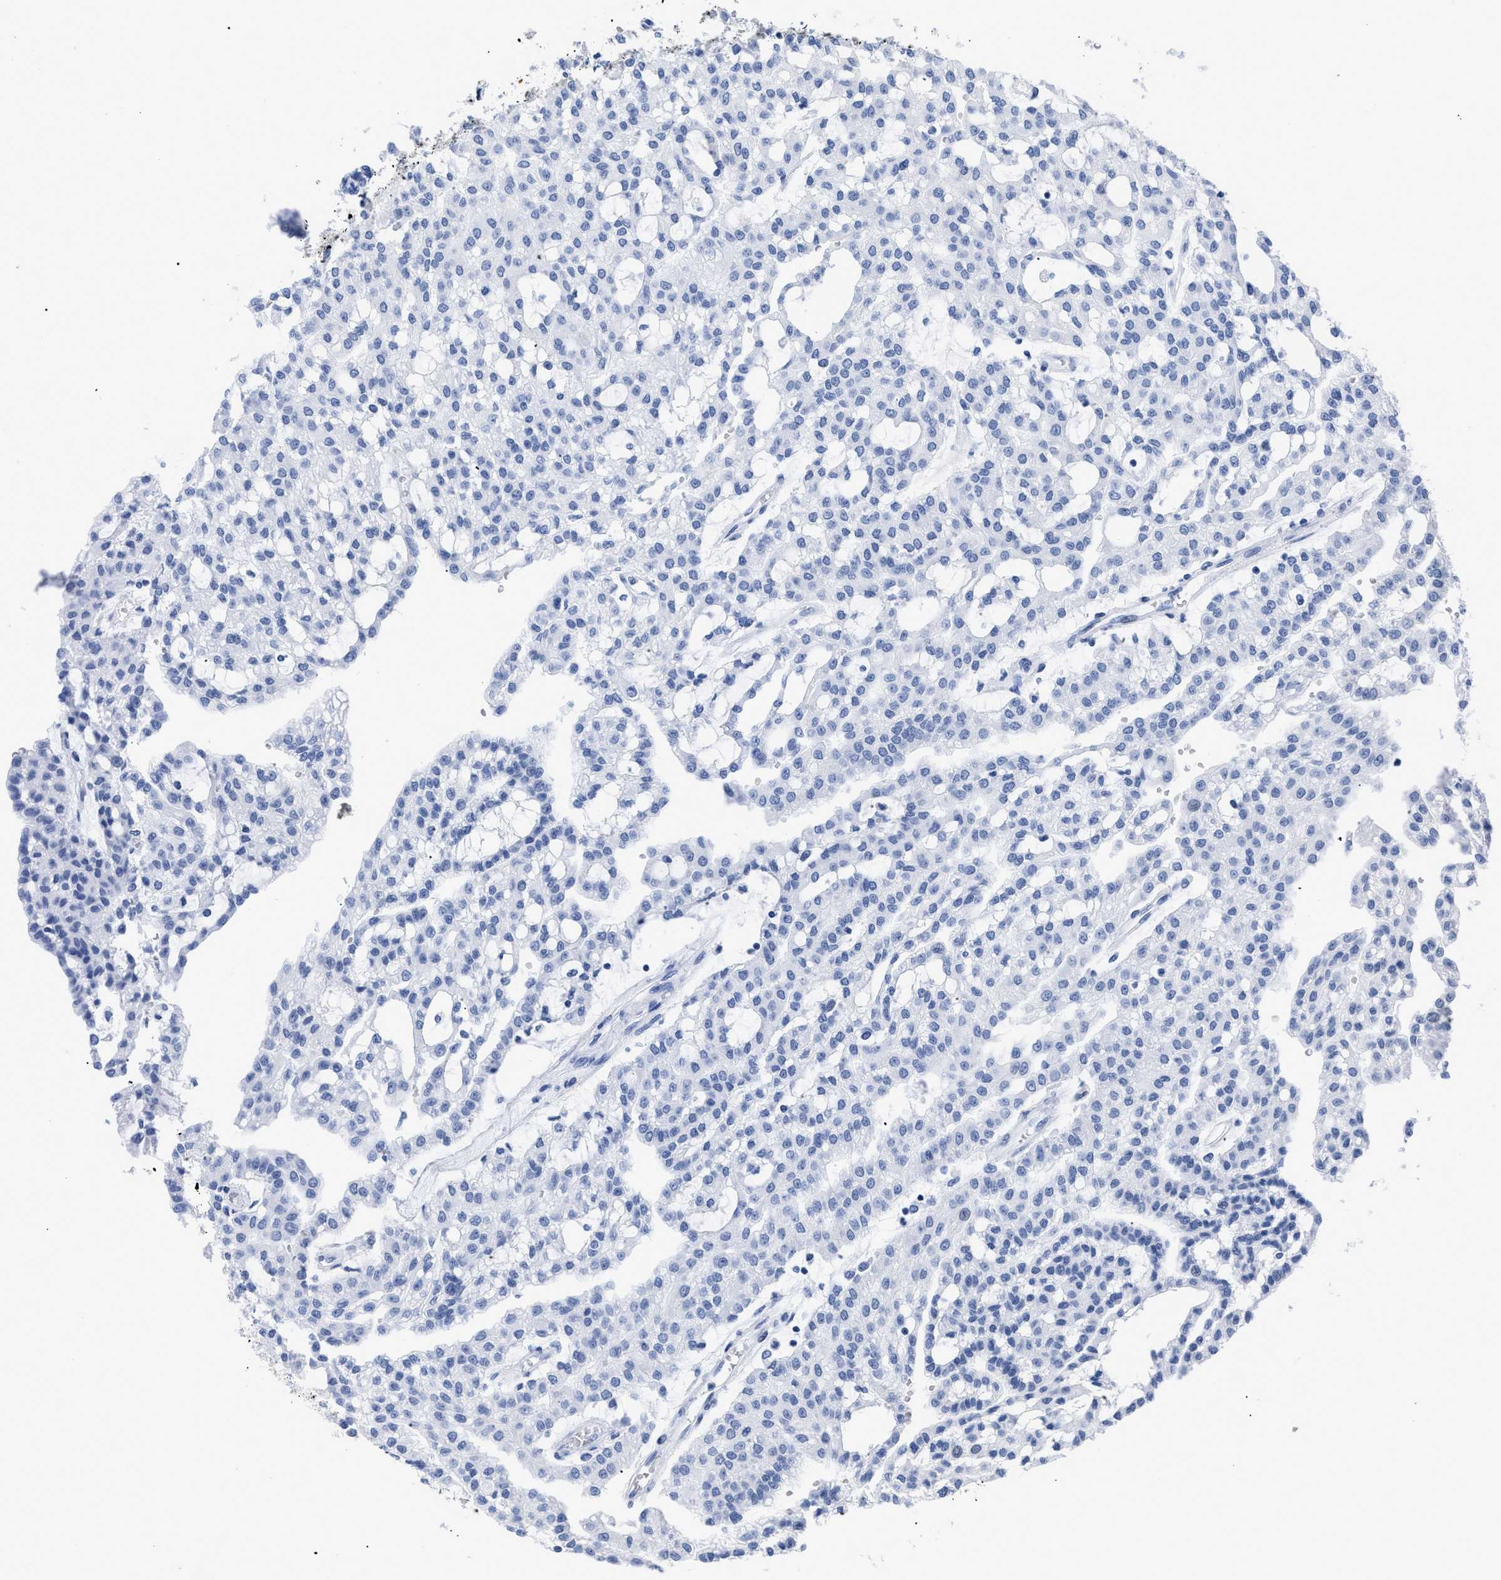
{"staining": {"intensity": "negative", "quantity": "none", "location": "none"}, "tissue": "renal cancer", "cell_type": "Tumor cells", "image_type": "cancer", "snomed": [{"axis": "morphology", "description": "Adenocarcinoma, NOS"}, {"axis": "topography", "description": "Kidney"}], "caption": "This micrograph is of adenocarcinoma (renal) stained with IHC to label a protein in brown with the nuclei are counter-stained blue. There is no staining in tumor cells. Nuclei are stained in blue.", "gene": "DUSP26", "patient": {"sex": "male", "age": 63}}